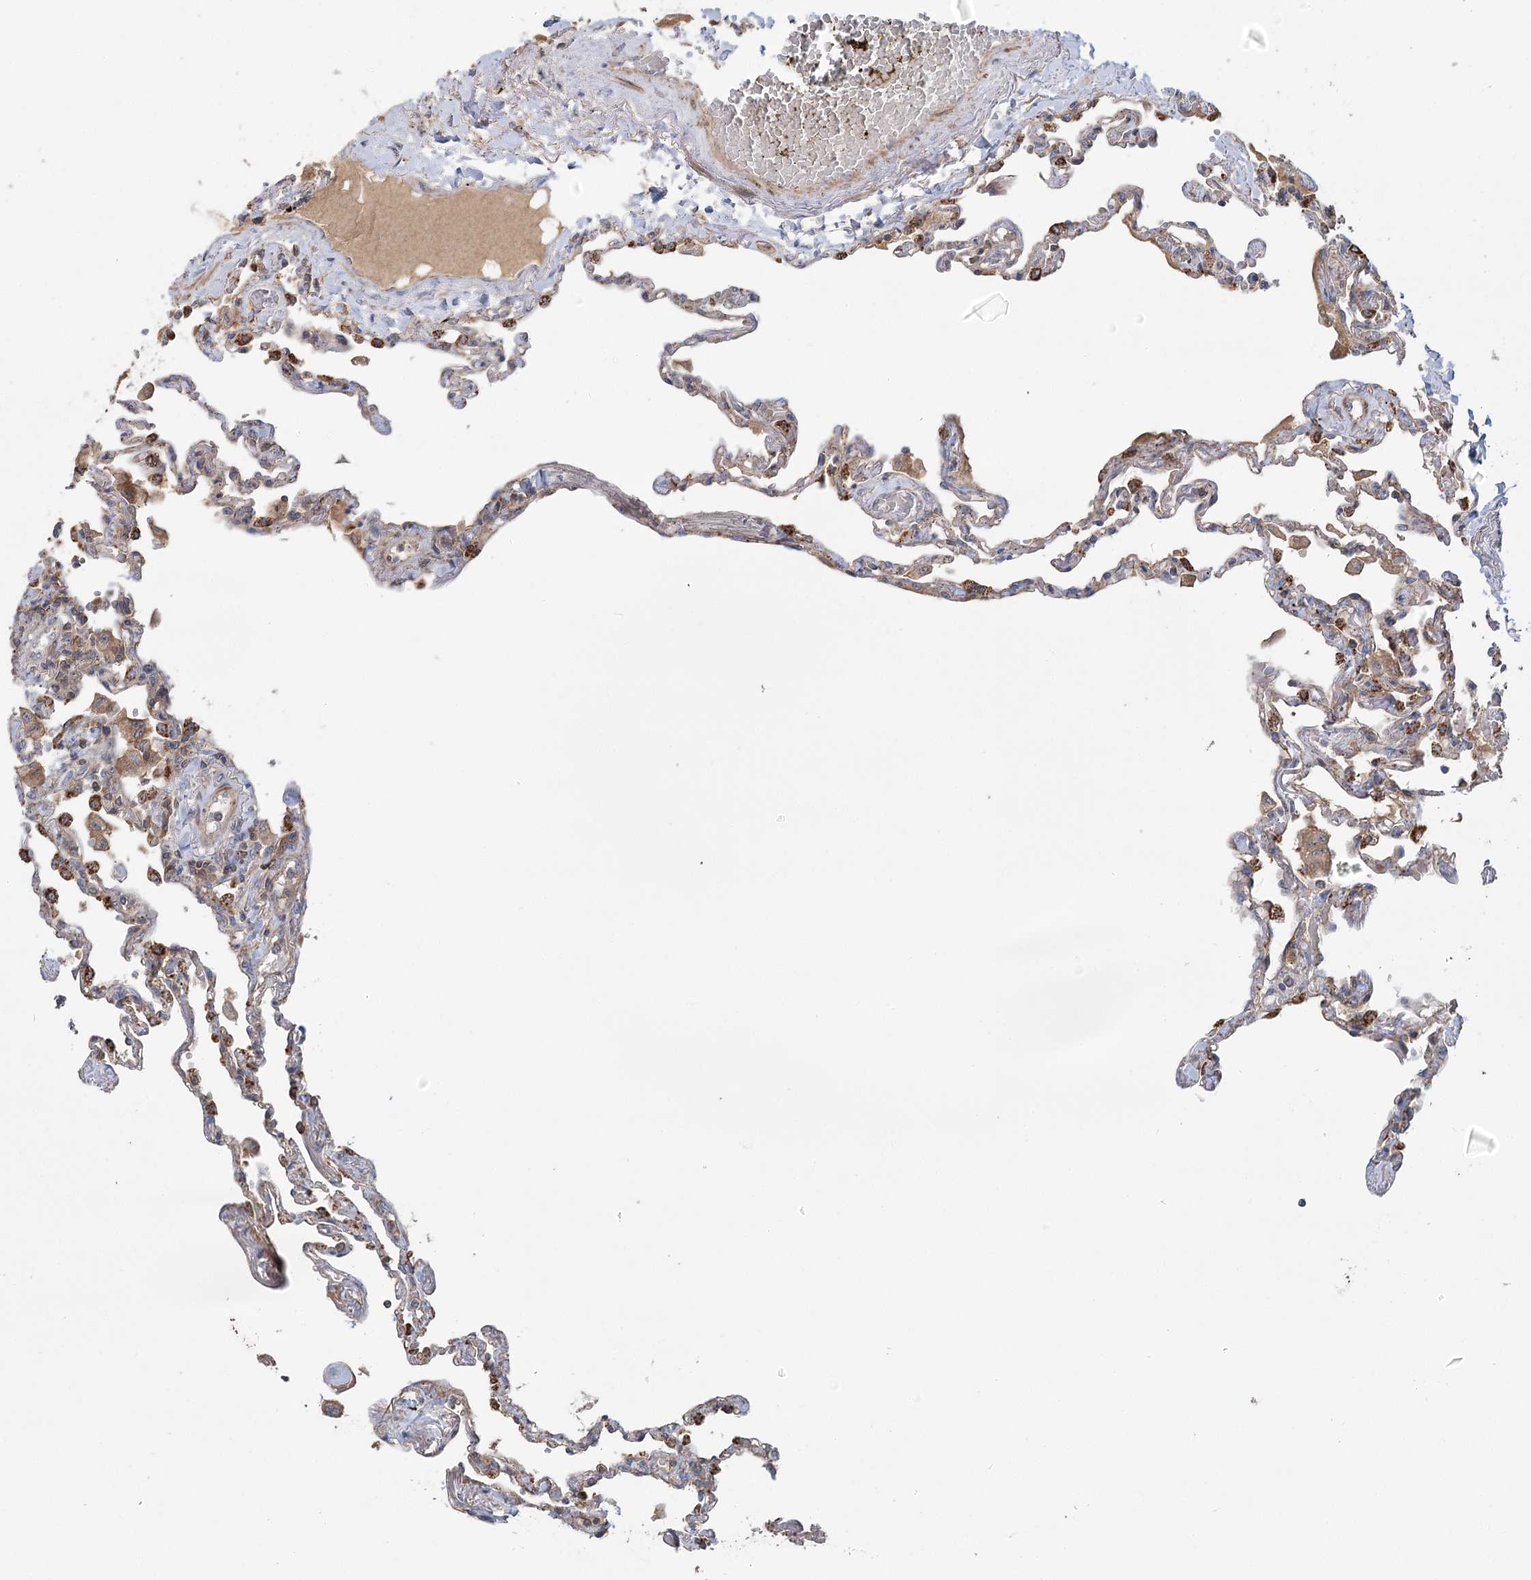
{"staining": {"intensity": "strong", "quantity": "25%-75%", "location": "cytoplasmic/membranous"}, "tissue": "lung", "cell_type": "Alveolar cells", "image_type": "normal", "snomed": [{"axis": "morphology", "description": "Normal tissue, NOS"}, {"axis": "topography", "description": "Lung"}], "caption": "A brown stain highlights strong cytoplasmic/membranous expression of a protein in alveolar cells of benign lung.", "gene": "ENSG00000273217", "patient": {"sex": "female", "age": 67}}